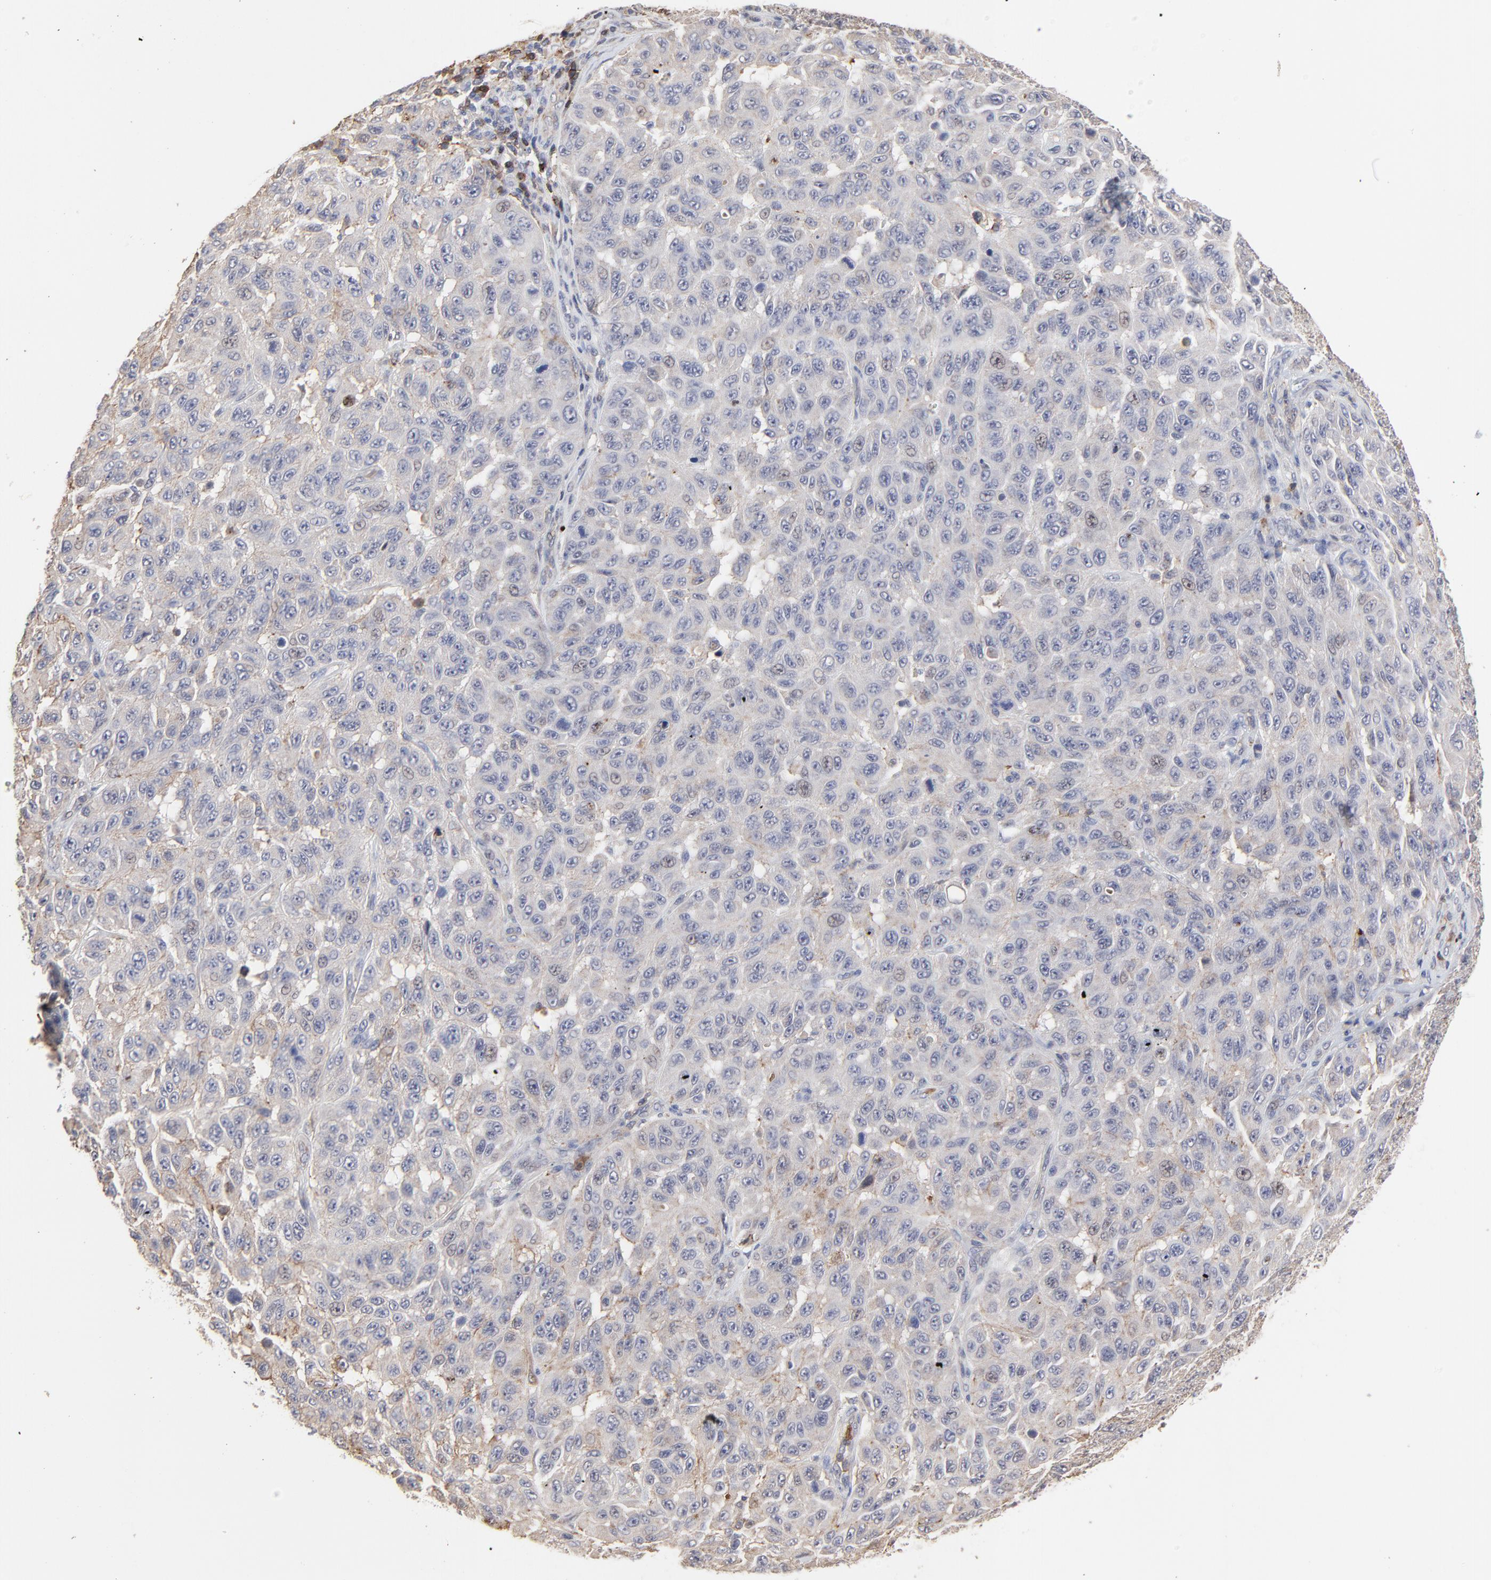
{"staining": {"intensity": "negative", "quantity": "none", "location": "none"}, "tissue": "melanoma", "cell_type": "Tumor cells", "image_type": "cancer", "snomed": [{"axis": "morphology", "description": "Malignant melanoma, NOS"}, {"axis": "topography", "description": "Skin"}], "caption": "High magnification brightfield microscopy of melanoma stained with DAB (brown) and counterstained with hematoxylin (blue): tumor cells show no significant expression. (Brightfield microscopy of DAB immunohistochemistry (IHC) at high magnification).", "gene": "SLC6A14", "patient": {"sex": "male", "age": 30}}